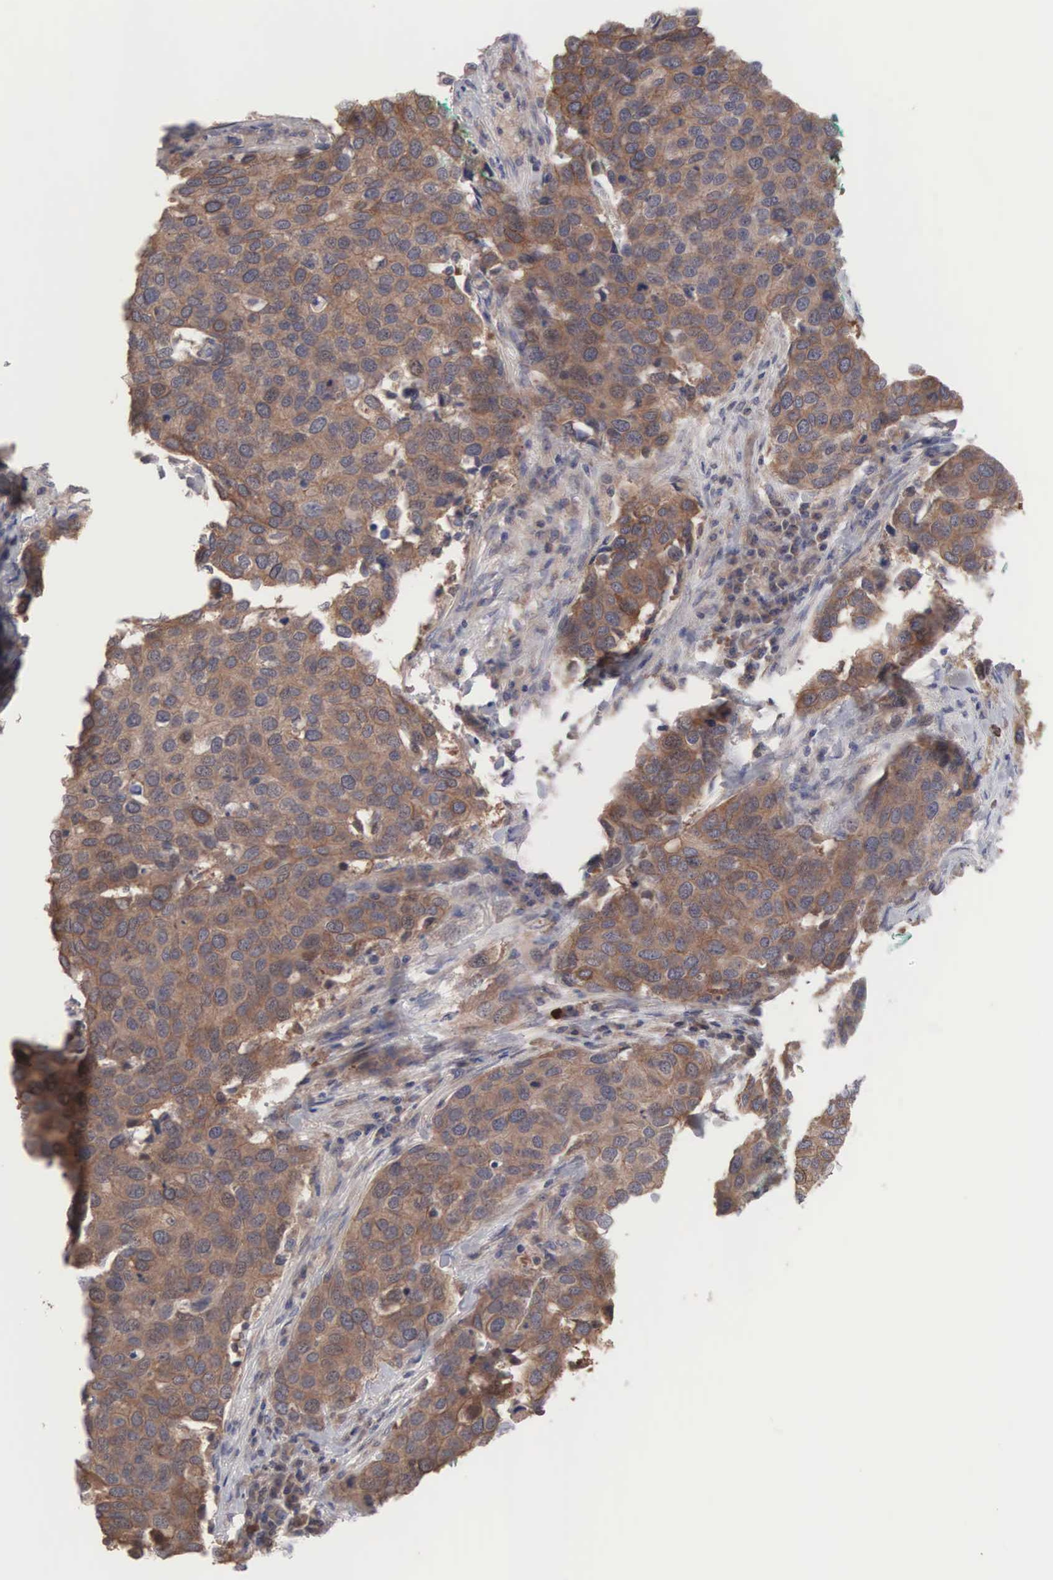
{"staining": {"intensity": "moderate", "quantity": ">75%", "location": "cytoplasmic/membranous"}, "tissue": "cervical cancer", "cell_type": "Tumor cells", "image_type": "cancer", "snomed": [{"axis": "morphology", "description": "Squamous cell carcinoma, NOS"}, {"axis": "topography", "description": "Cervix"}], "caption": "Immunohistochemical staining of cervical cancer (squamous cell carcinoma) reveals medium levels of moderate cytoplasmic/membranous protein staining in approximately >75% of tumor cells. The staining was performed using DAB to visualize the protein expression in brown, while the nuclei were stained in blue with hematoxylin (Magnification: 20x).", "gene": "INF2", "patient": {"sex": "female", "age": 54}}